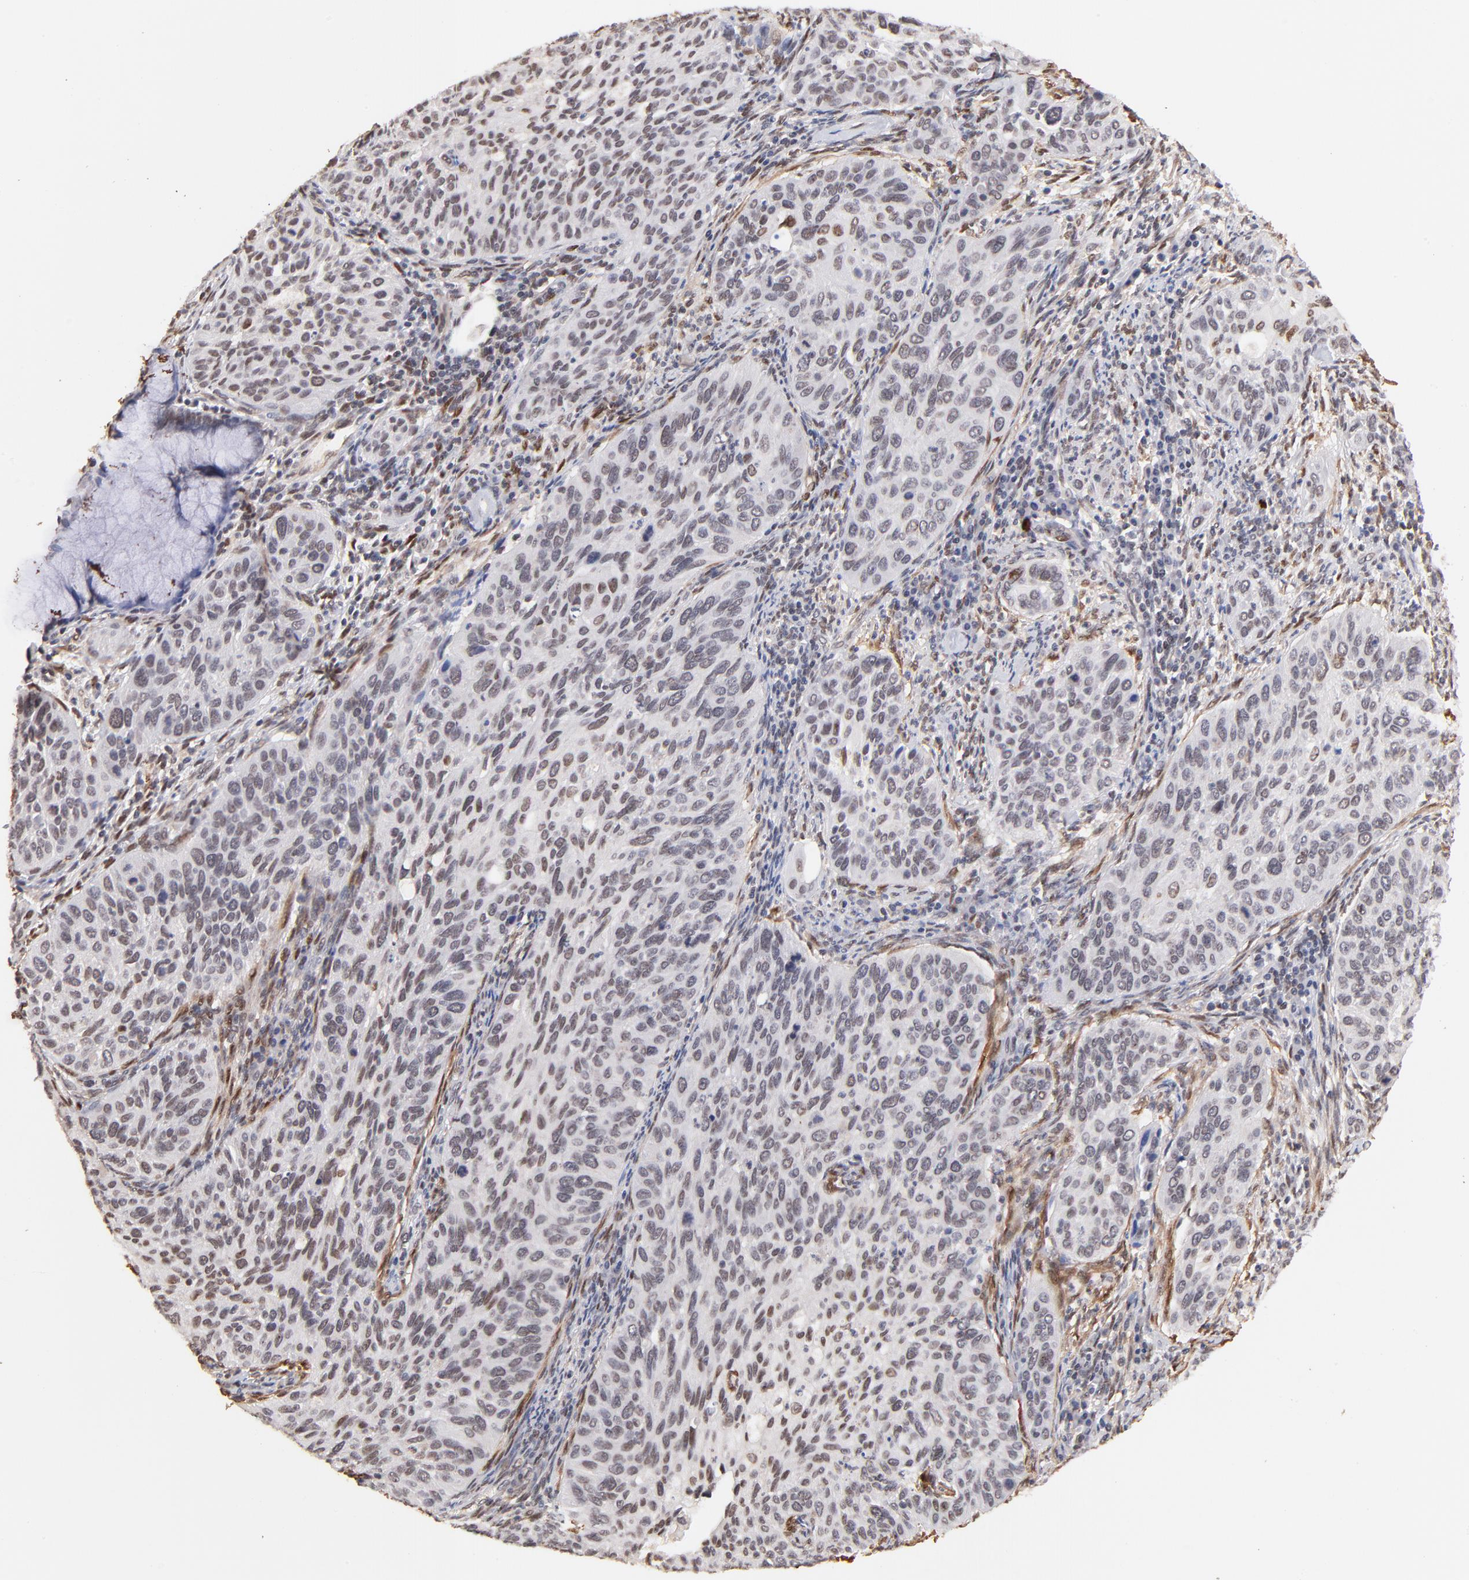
{"staining": {"intensity": "weak", "quantity": "25%-75%", "location": "nuclear"}, "tissue": "cervical cancer", "cell_type": "Tumor cells", "image_type": "cancer", "snomed": [{"axis": "morphology", "description": "Squamous cell carcinoma, NOS"}, {"axis": "topography", "description": "Cervix"}], "caption": "High-power microscopy captured an immunohistochemistry (IHC) photomicrograph of squamous cell carcinoma (cervical), revealing weak nuclear expression in about 25%-75% of tumor cells.", "gene": "ZFP92", "patient": {"sex": "female", "age": 57}}